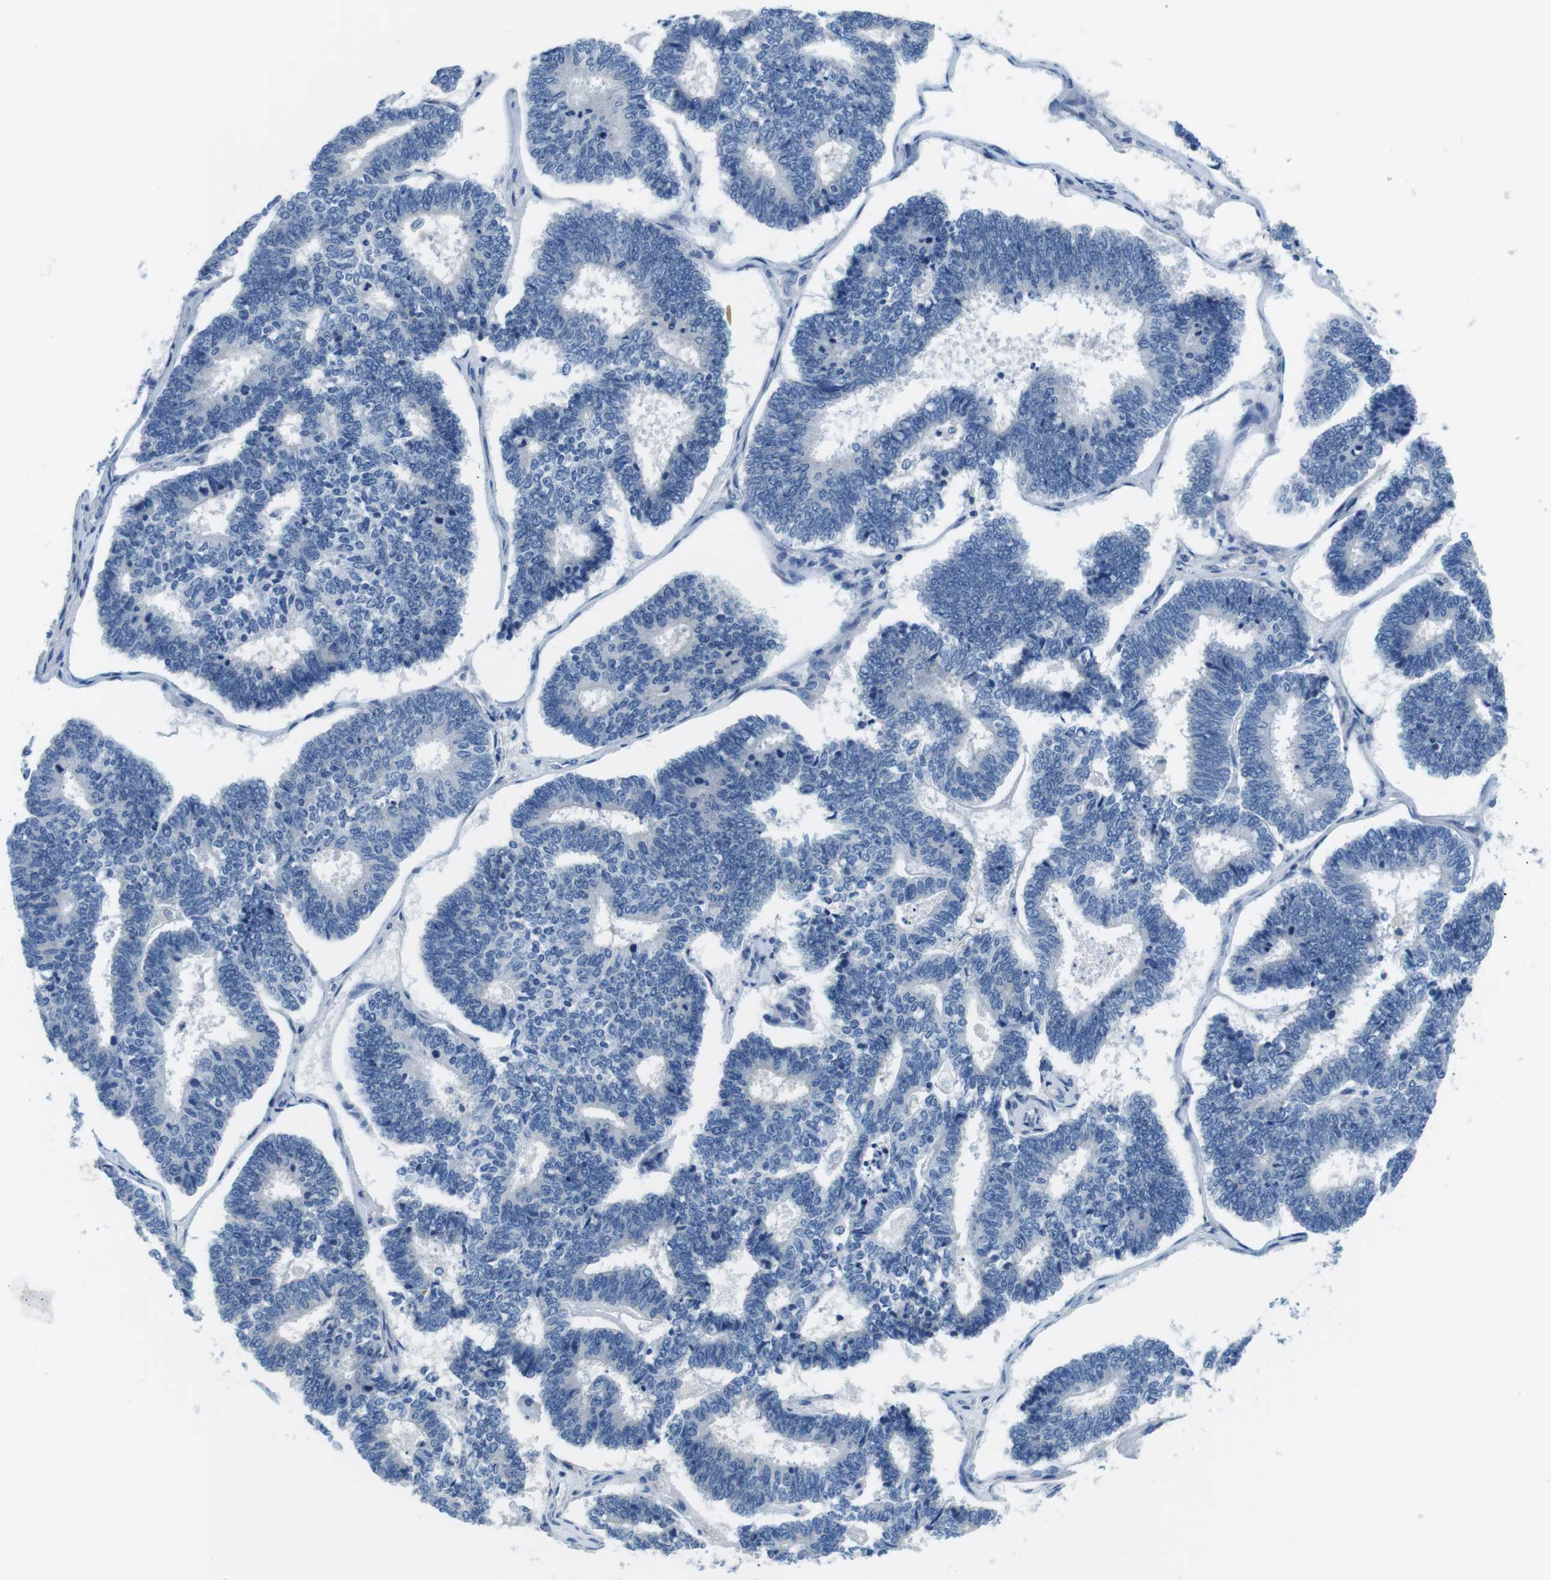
{"staining": {"intensity": "negative", "quantity": "none", "location": "none"}, "tissue": "endometrial cancer", "cell_type": "Tumor cells", "image_type": "cancer", "snomed": [{"axis": "morphology", "description": "Adenocarcinoma, NOS"}, {"axis": "topography", "description": "Endometrium"}], "caption": "Endometrial adenocarcinoma was stained to show a protein in brown. There is no significant expression in tumor cells.", "gene": "DENND4C", "patient": {"sex": "female", "age": 70}}